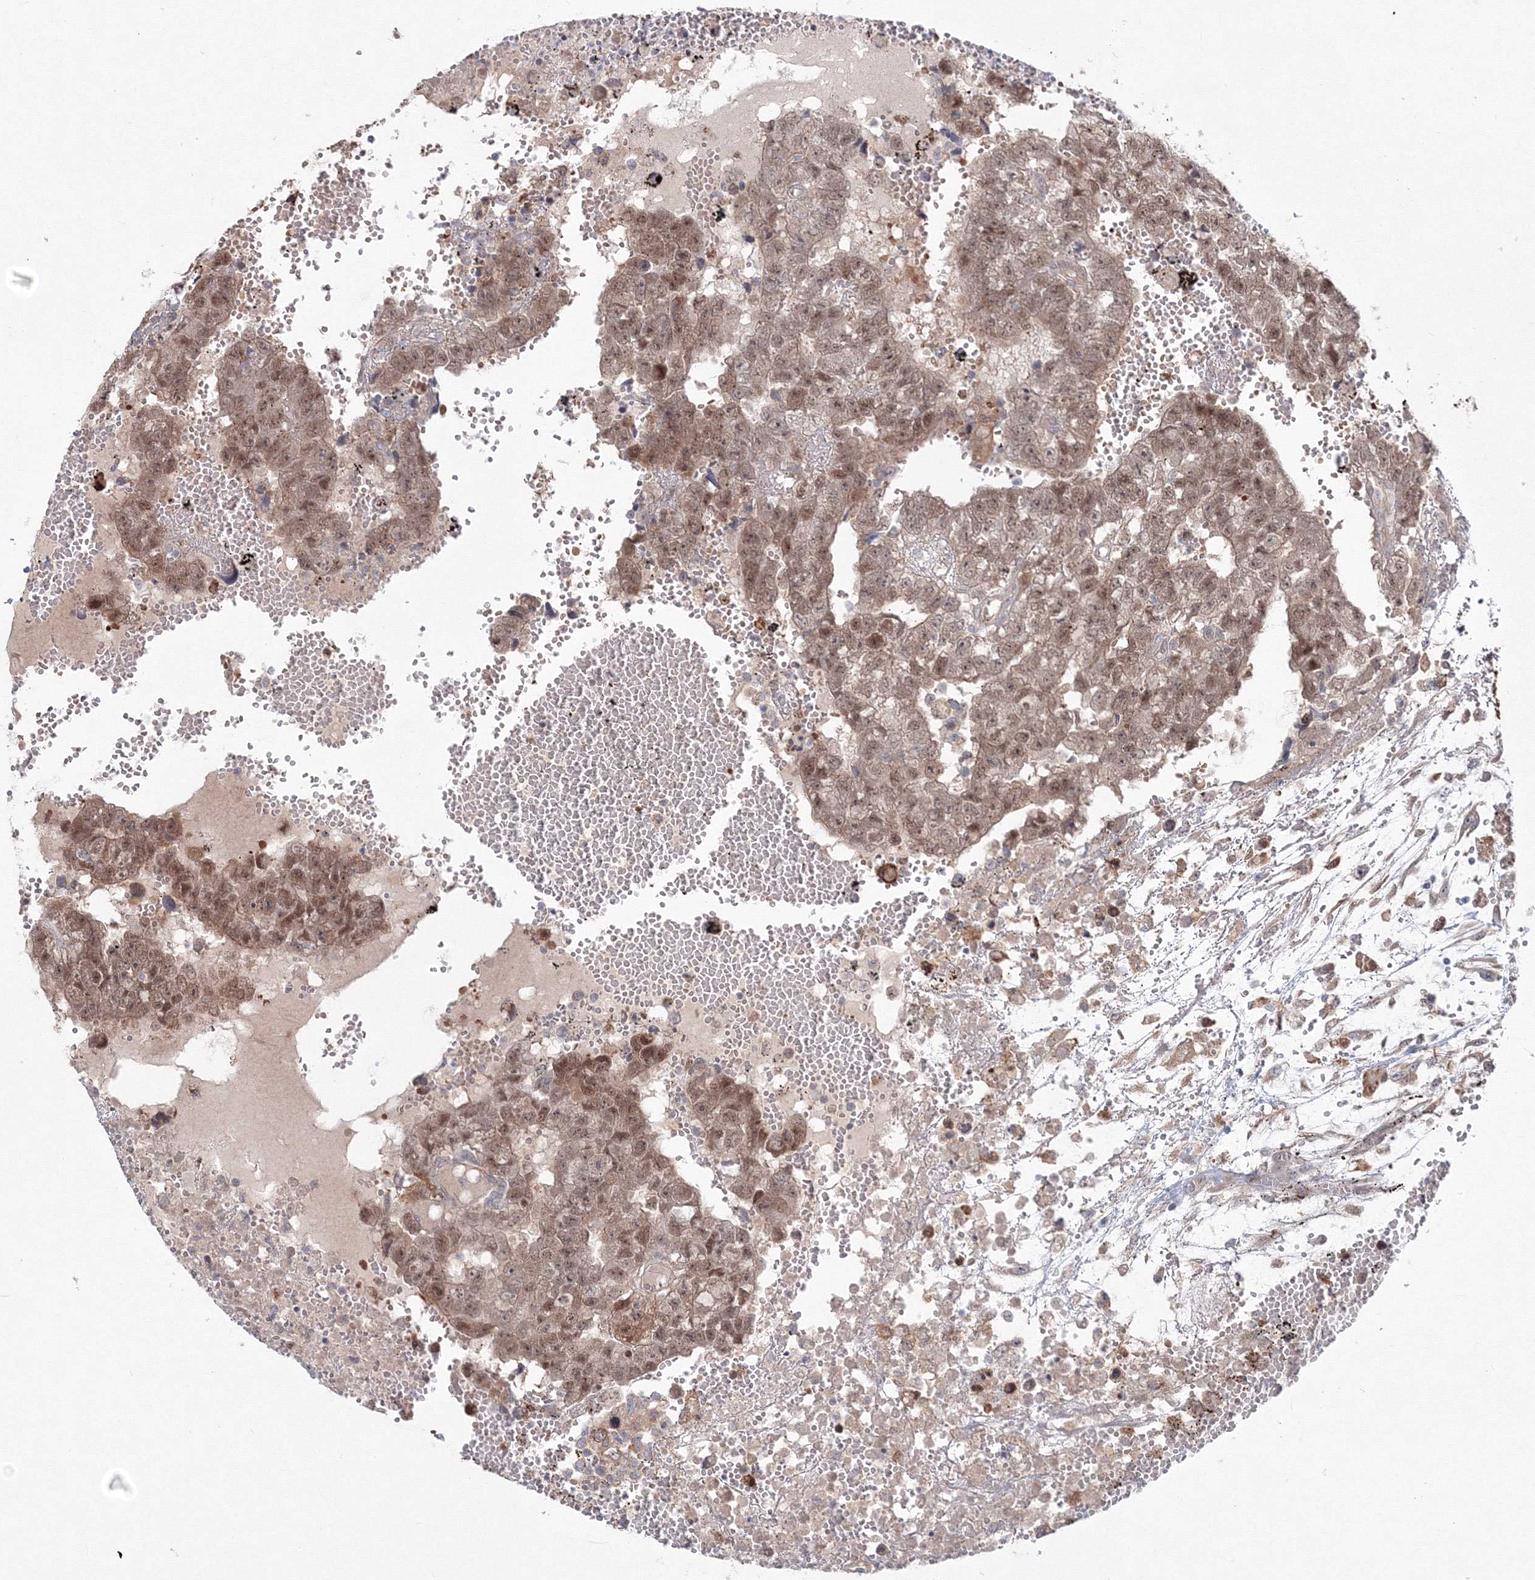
{"staining": {"intensity": "moderate", "quantity": "25%-75%", "location": "cytoplasmic/membranous,nuclear"}, "tissue": "testis cancer", "cell_type": "Tumor cells", "image_type": "cancer", "snomed": [{"axis": "morphology", "description": "Carcinoma, Embryonal, NOS"}, {"axis": "topography", "description": "Testis"}], "caption": "The micrograph shows immunohistochemical staining of embryonal carcinoma (testis). There is moderate cytoplasmic/membranous and nuclear positivity is appreciated in approximately 25%-75% of tumor cells.", "gene": "MKRN2", "patient": {"sex": "male", "age": 25}}